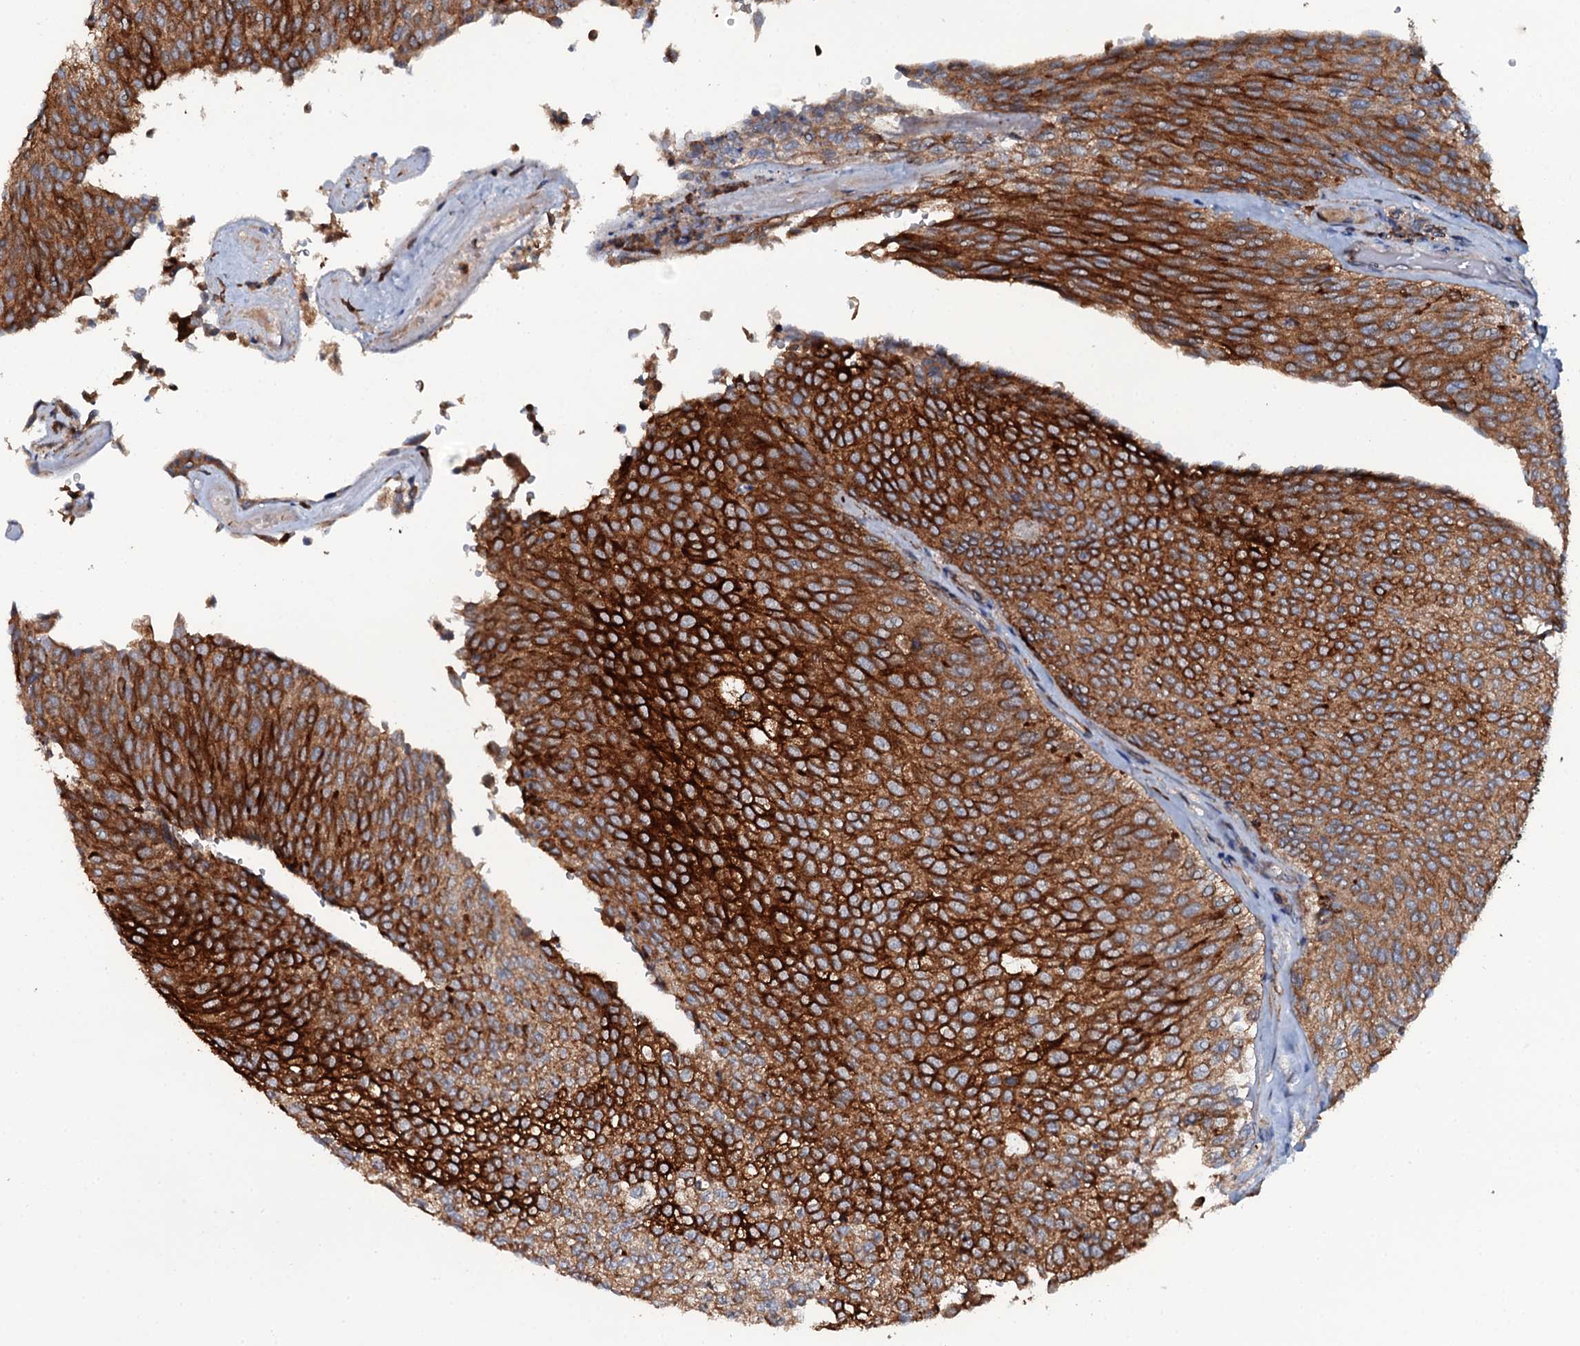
{"staining": {"intensity": "strong", "quantity": ">75%", "location": "cytoplasmic/membranous"}, "tissue": "urothelial cancer", "cell_type": "Tumor cells", "image_type": "cancer", "snomed": [{"axis": "morphology", "description": "Urothelial carcinoma, Low grade"}, {"axis": "topography", "description": "Urinary bladder"}], "caption": "Immunohistochemistry of human urothelial cancer demonstrates high levels of strong cytoplasmic/membranous expression in about >75% of tumor cells.", "gene": "VAMP8", "patient": {"sex": "female", "age": 79}}